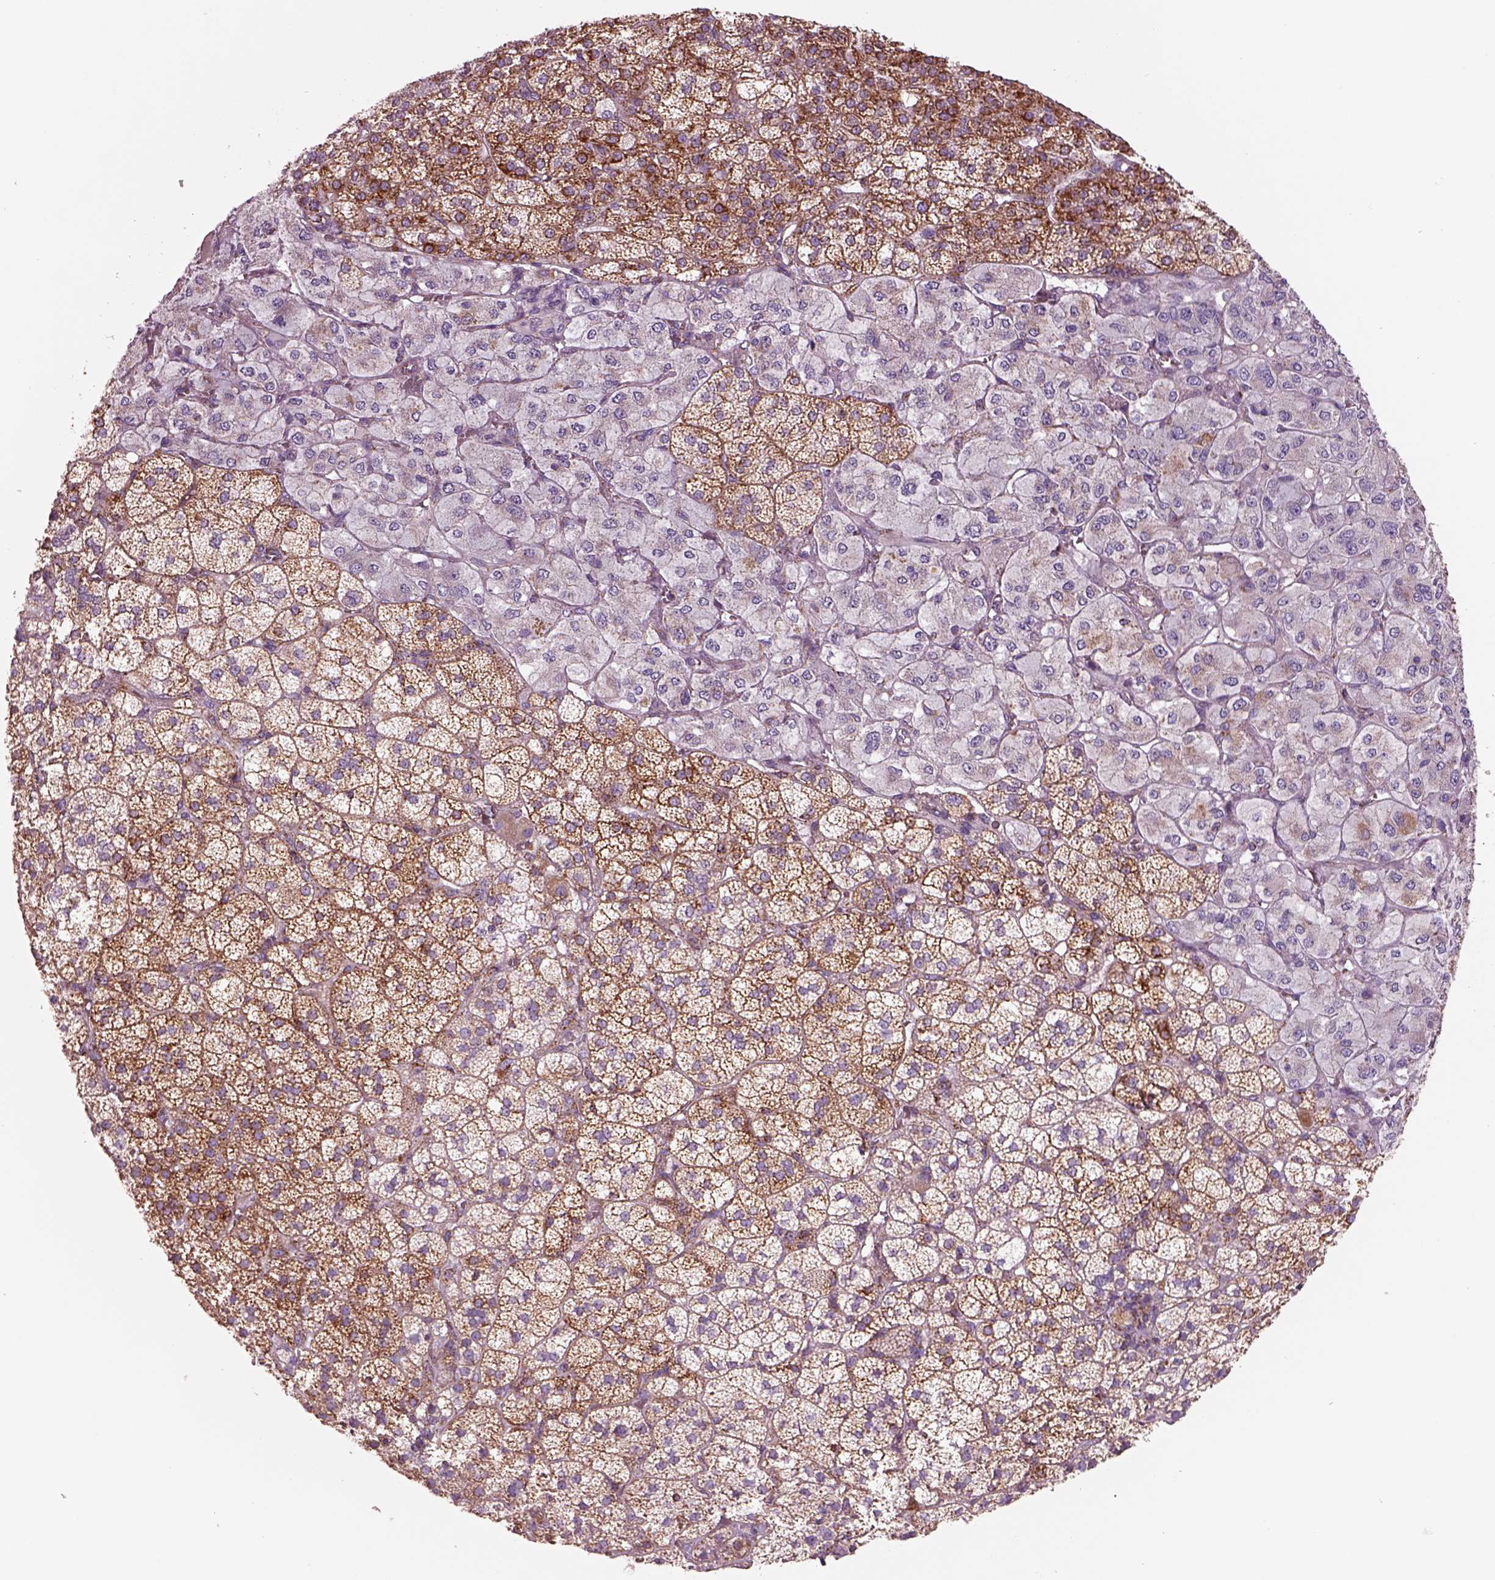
{"staining": {"intensity": "strong", "quantity": "25%-75%", "location": "cytoplasmic/membranous"}, "tissue": "adrenal gland", "cell_type": "Glandular cells", "image_type": "normal", "snomed": [{"axis": "morphology", "description": "Normal tissue, NOS"}, {"axis": "topography", "description": "Adrenal gland"}], "caption": "Immunohistochemical staining of unremarkable adrenal gland reveals high levels of strong cytoplasmic/membranous staining in about 25%-75% of glandular cells.", "gene": "SLC25A24", "patient": {"sex": "female", "age": 60}}